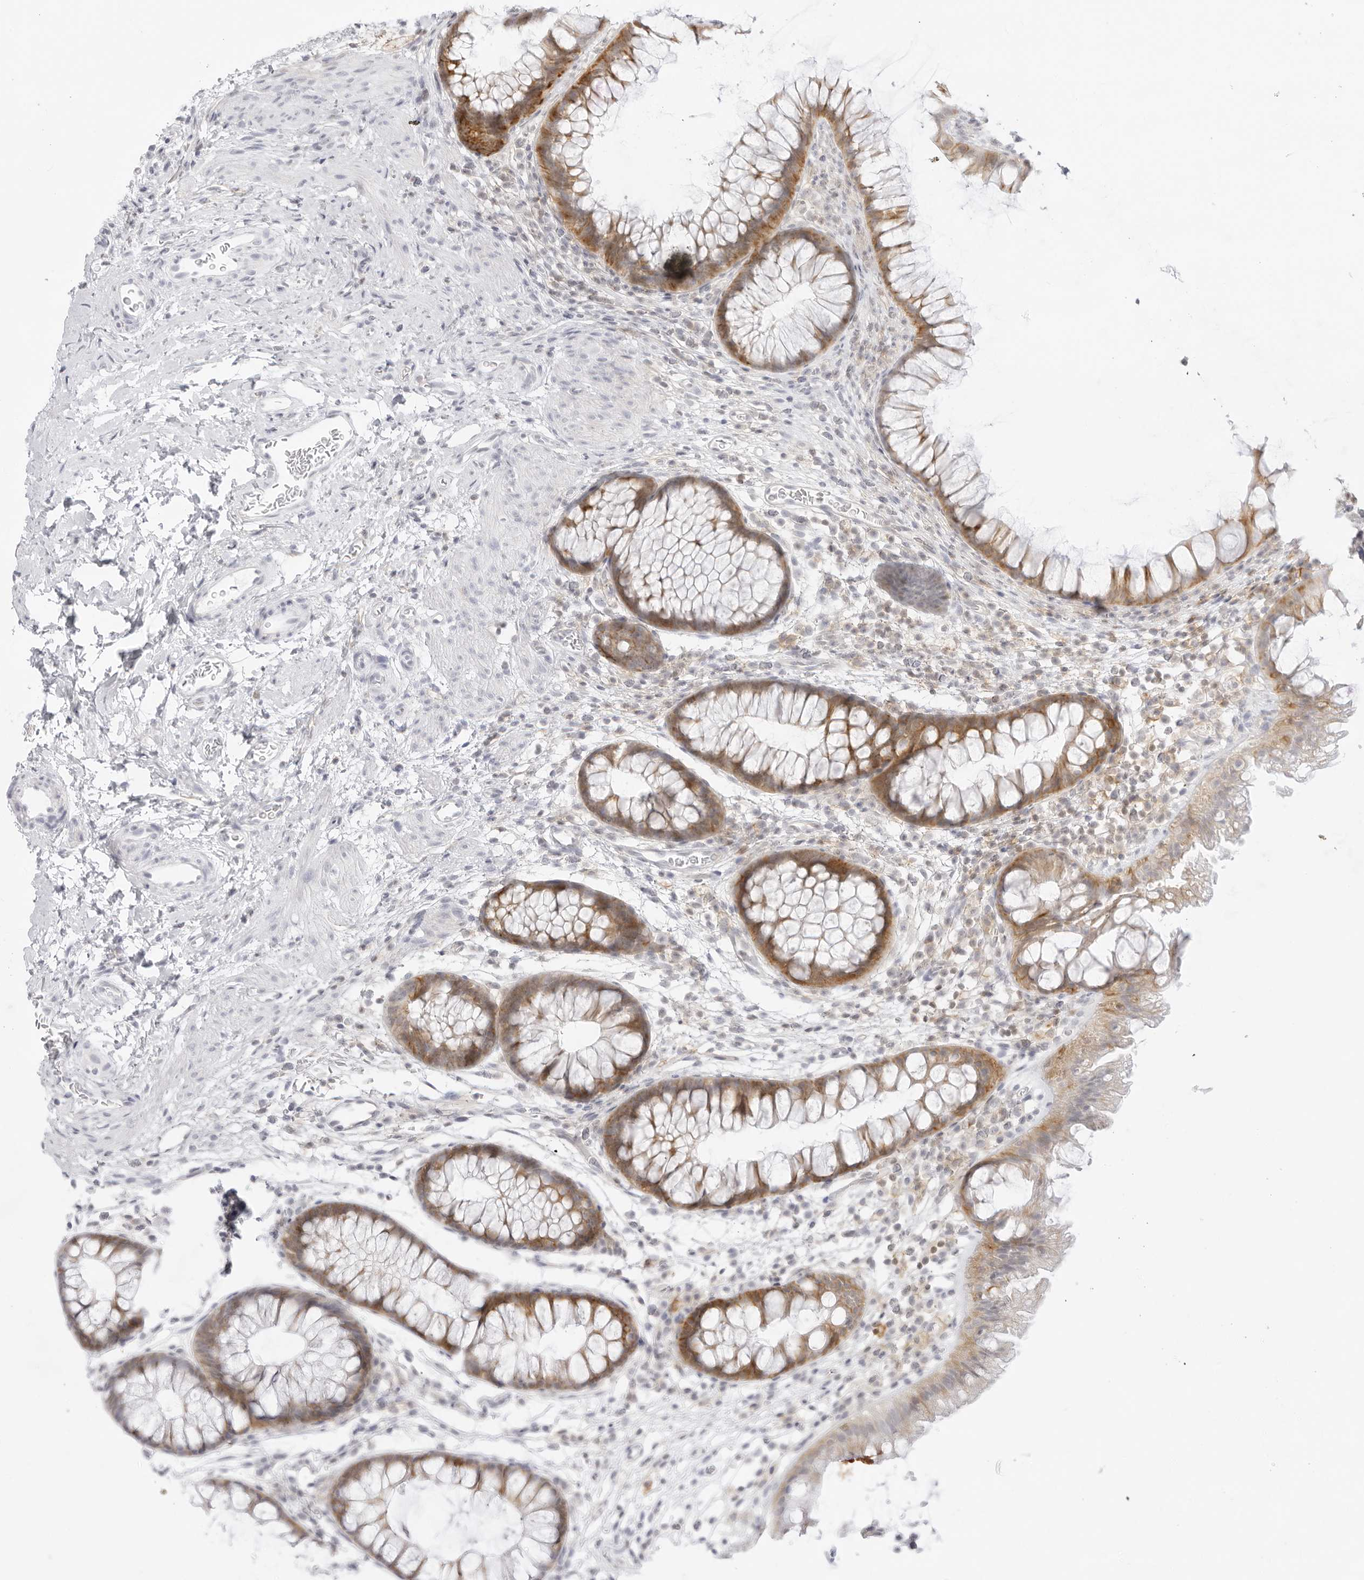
{"staining": {"intensity": "negative", "quantity": "none", "location": "none"}, "tissue": "colon", "cell_type": "Endothelial cells", "image_type": "normal", "snomed": [{"axis": "morphology", "description": "Normal tissue, NOS"}, {"axis": "topography", "description": "Colon"}], "caption": "Immunohistochemistry (IHC) micrograph of benign colon: human colon stained with DAB demonstrates no significant protein expression in endothelial cells.", "gene": "TNFRSF14", "patient": {"sex": "female", "age": 62}}